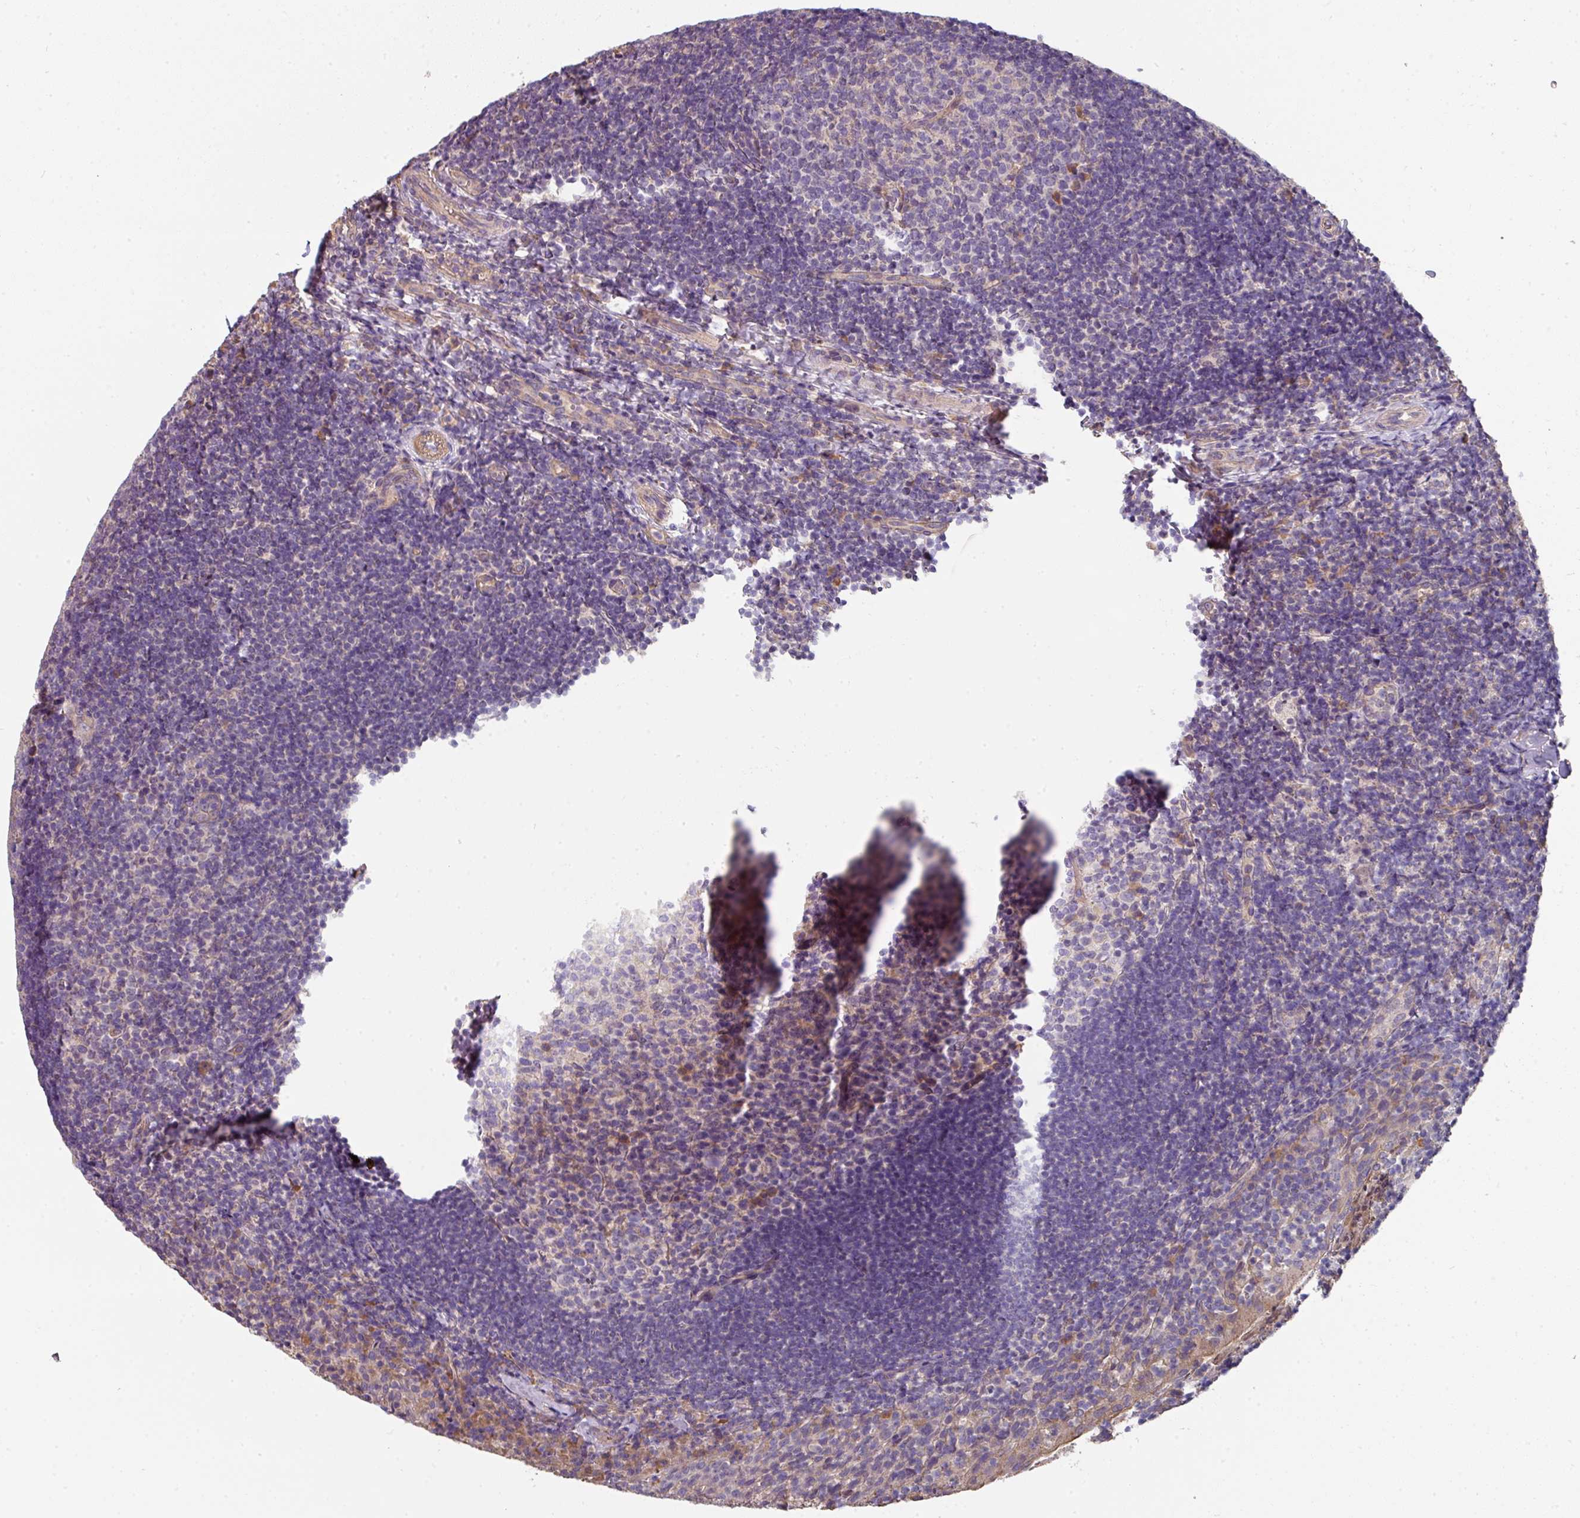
{"staining": {"intensity": "negative", "quantity": "none", "location": "none"}, "tissue": "tonsil", "cell_type": "Germinal center cells", "image_type": "normal", "snomed": [{"axis": "morphology", "description": "Normal tissue, NOS"}, {"axis": "topography", "description": "Tonsil"}], "caption": "IHC of unremarkable tonsil shows no positivity in germinal center cells.", "gene": "C4orf48", "patient": {"sex": "female", "age": 10}}